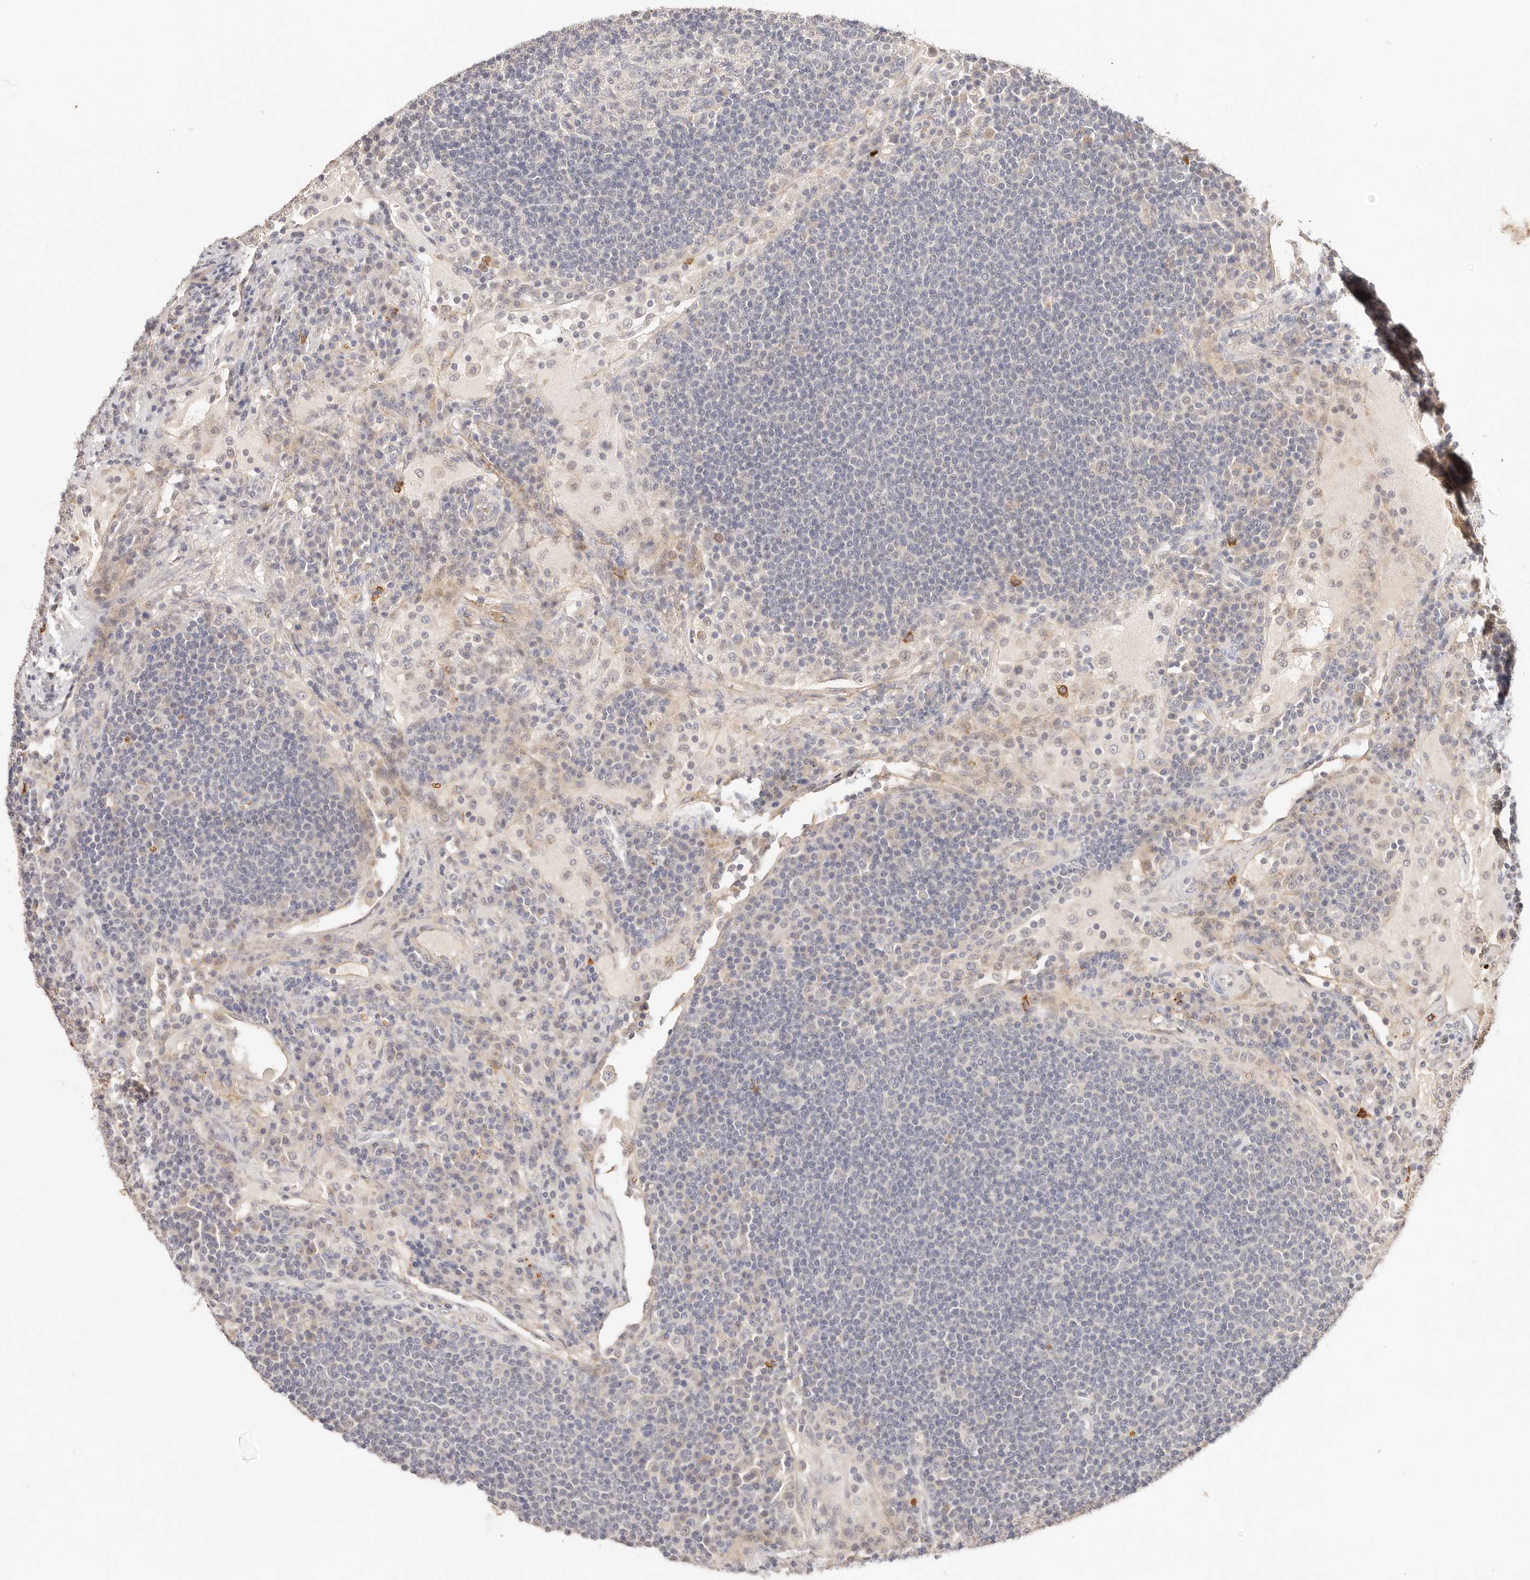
{"staining": {"intensity": "negative", "quantity": "none", "location": "none"}, "tissue": "lymph node", "cell_type": "Germinal center cells", "image_type": "normal", "snomed": [{"axis": "morphology", "description": "Normal tissue, NOS"}, {"axis": "topography", "description": "Lymph node"}], "caption": "Micrograph shows no significant protein positivity in germinal center cells of unremarkable lymph node.", "gene": "CXADR", "patient": {"sex": "female", "age": 53}}